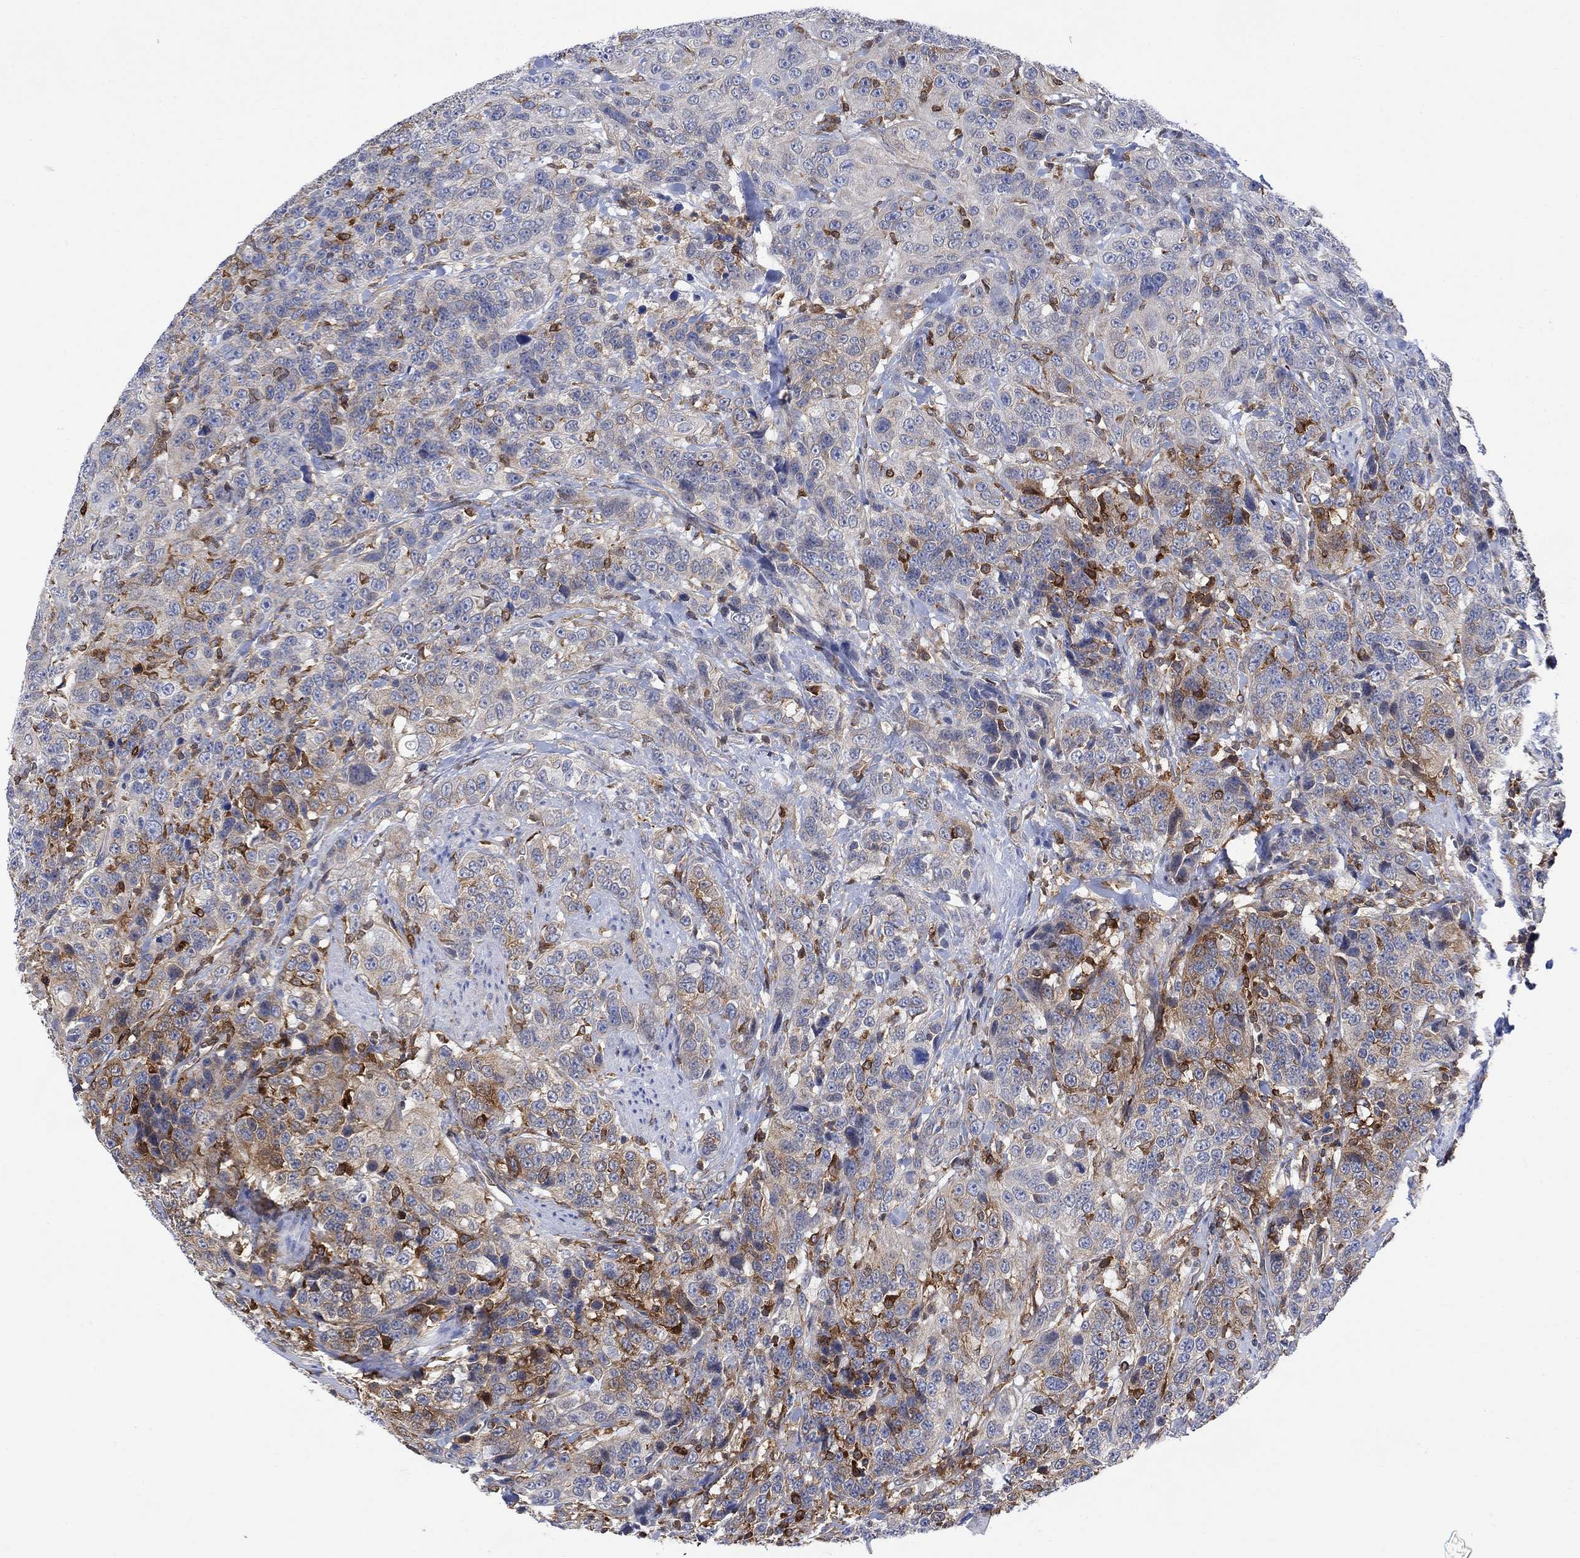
{"staining": {"intensity": "strong", "quantity": "25%-75%", "location": "cytoplasmic/membranous"}, "tissue": "urothelial cancer", "cell_type": "Tumor cells", "image_type": "cancer", "snomed": [{"axis": "morphology", "description": "Urothelial carcinoma, NOS"}, {"axis": "morphology", "description": "Urothelial carcinoma, High grade"}, {"axis": "topography", "description": "Urinary bladder"}], "caption": "Immunohistochemical staining of human transitional cell carcinoma reveals strong cytoplasmic/membranous protein positivity in approximately 25%-75% of tumor cells. Using DAB (3,3'-diaminobenzidine) (brown) and hematoxylin (blue) stains, captured at high magnification using brightfield microscopy.", "gene": "GBP5", "patient": {"sex": "female", "age": 73}}